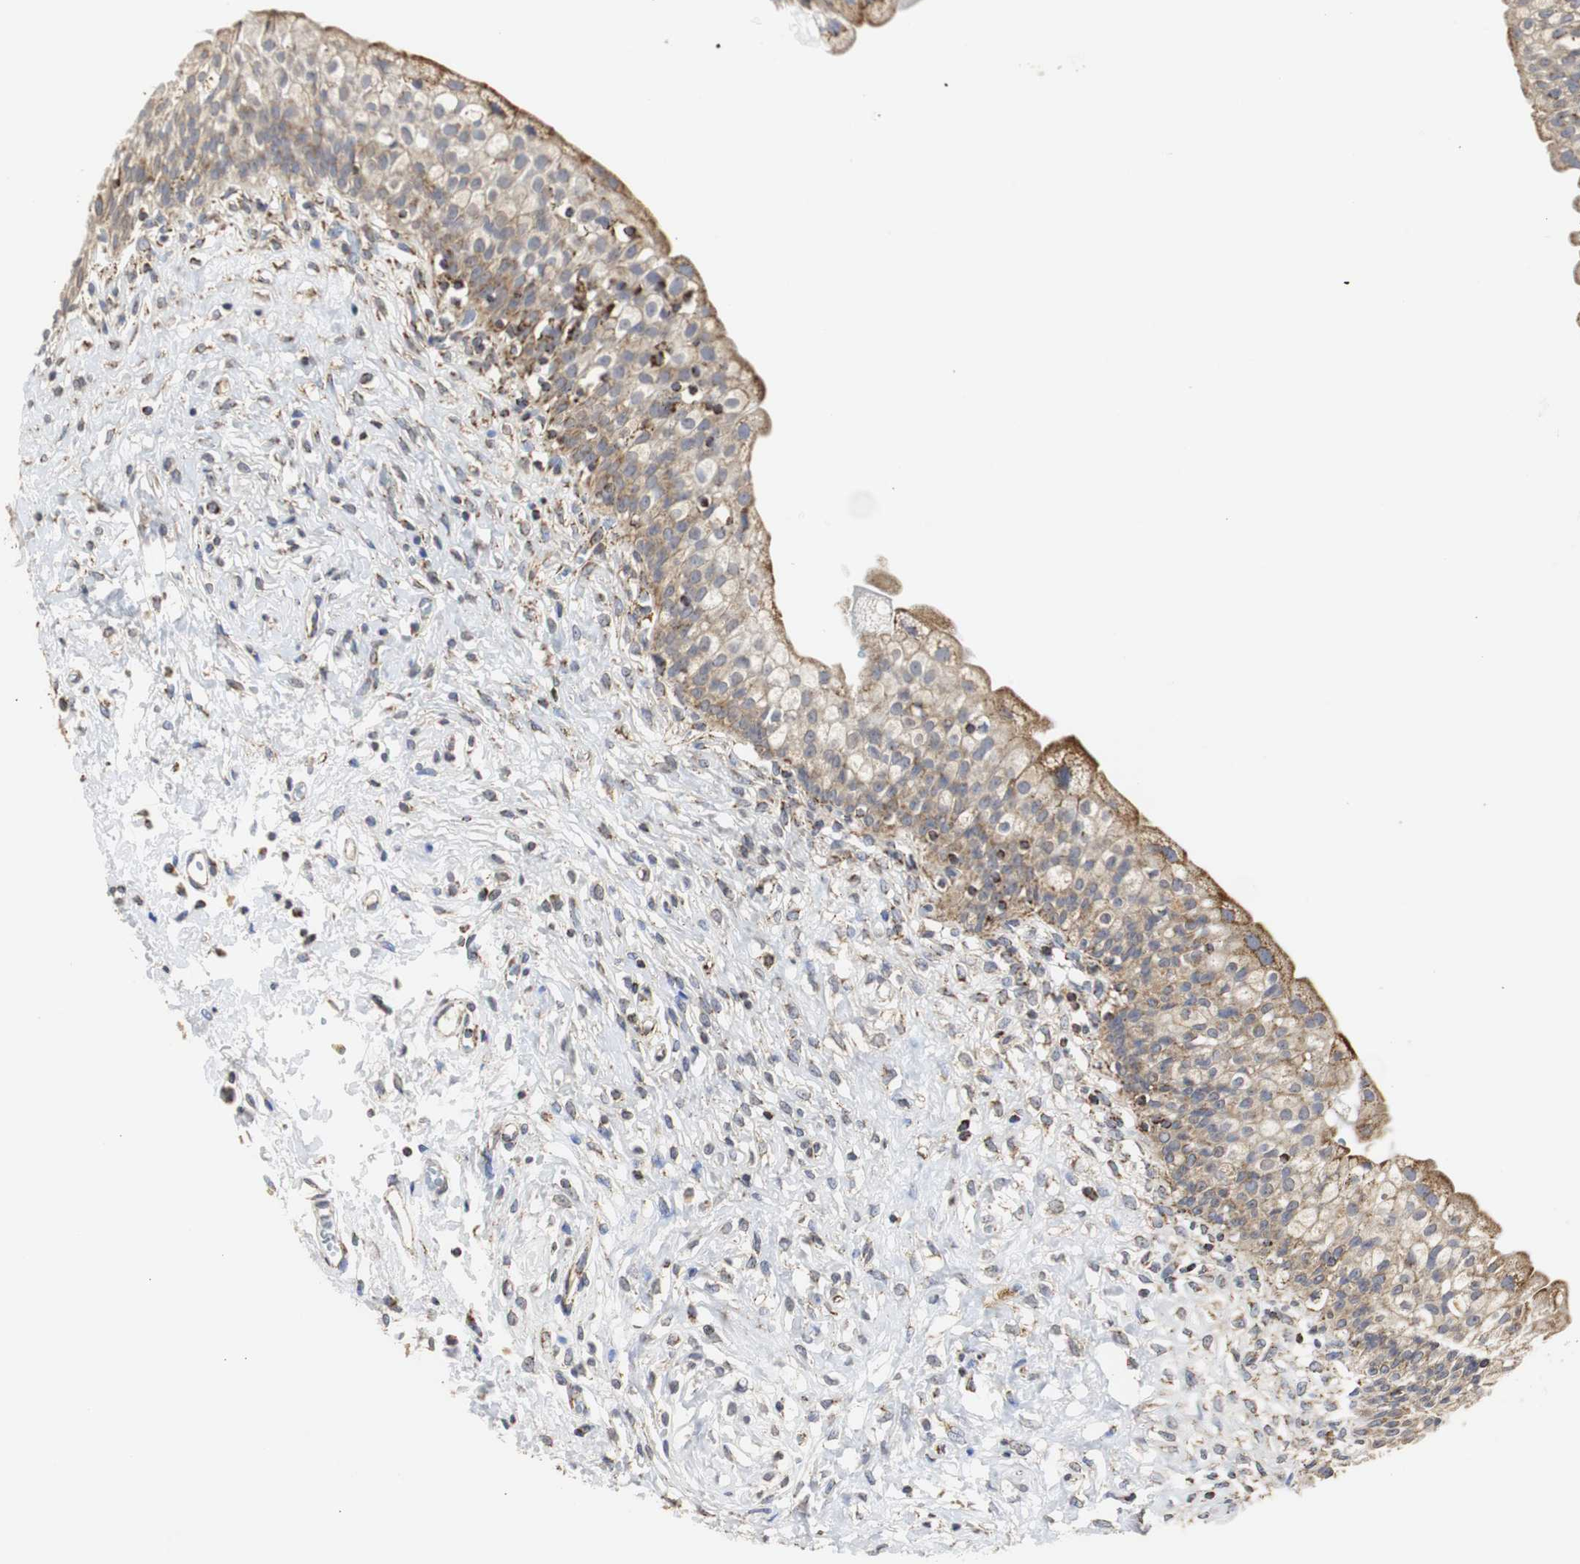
{"staining": {"intensity": "moderate", "quantity": ">75%", "location": "cytoplasmic/membranous"}, "tissue": "urinary bladder", "cell_type": "Urothelial cells", "image_type": "normal", "snomed": [{"axis": "morphology", "description": "Normal tissue, NOS"}, {"axis": "morphology", "description": "Inflammation, NOS"}, {"axis": "topography", "description": "Urinary bladder"}], "caption": "Approximately >75% of urothelial cells in unremarkable human urinary bladder demonstrate moderate cytoplasmic/membranous protein expression as visualized by brown immunohistochemical staining.", "gene": "HSD17B10", "patient": {"sex": "female", "age": 80}}